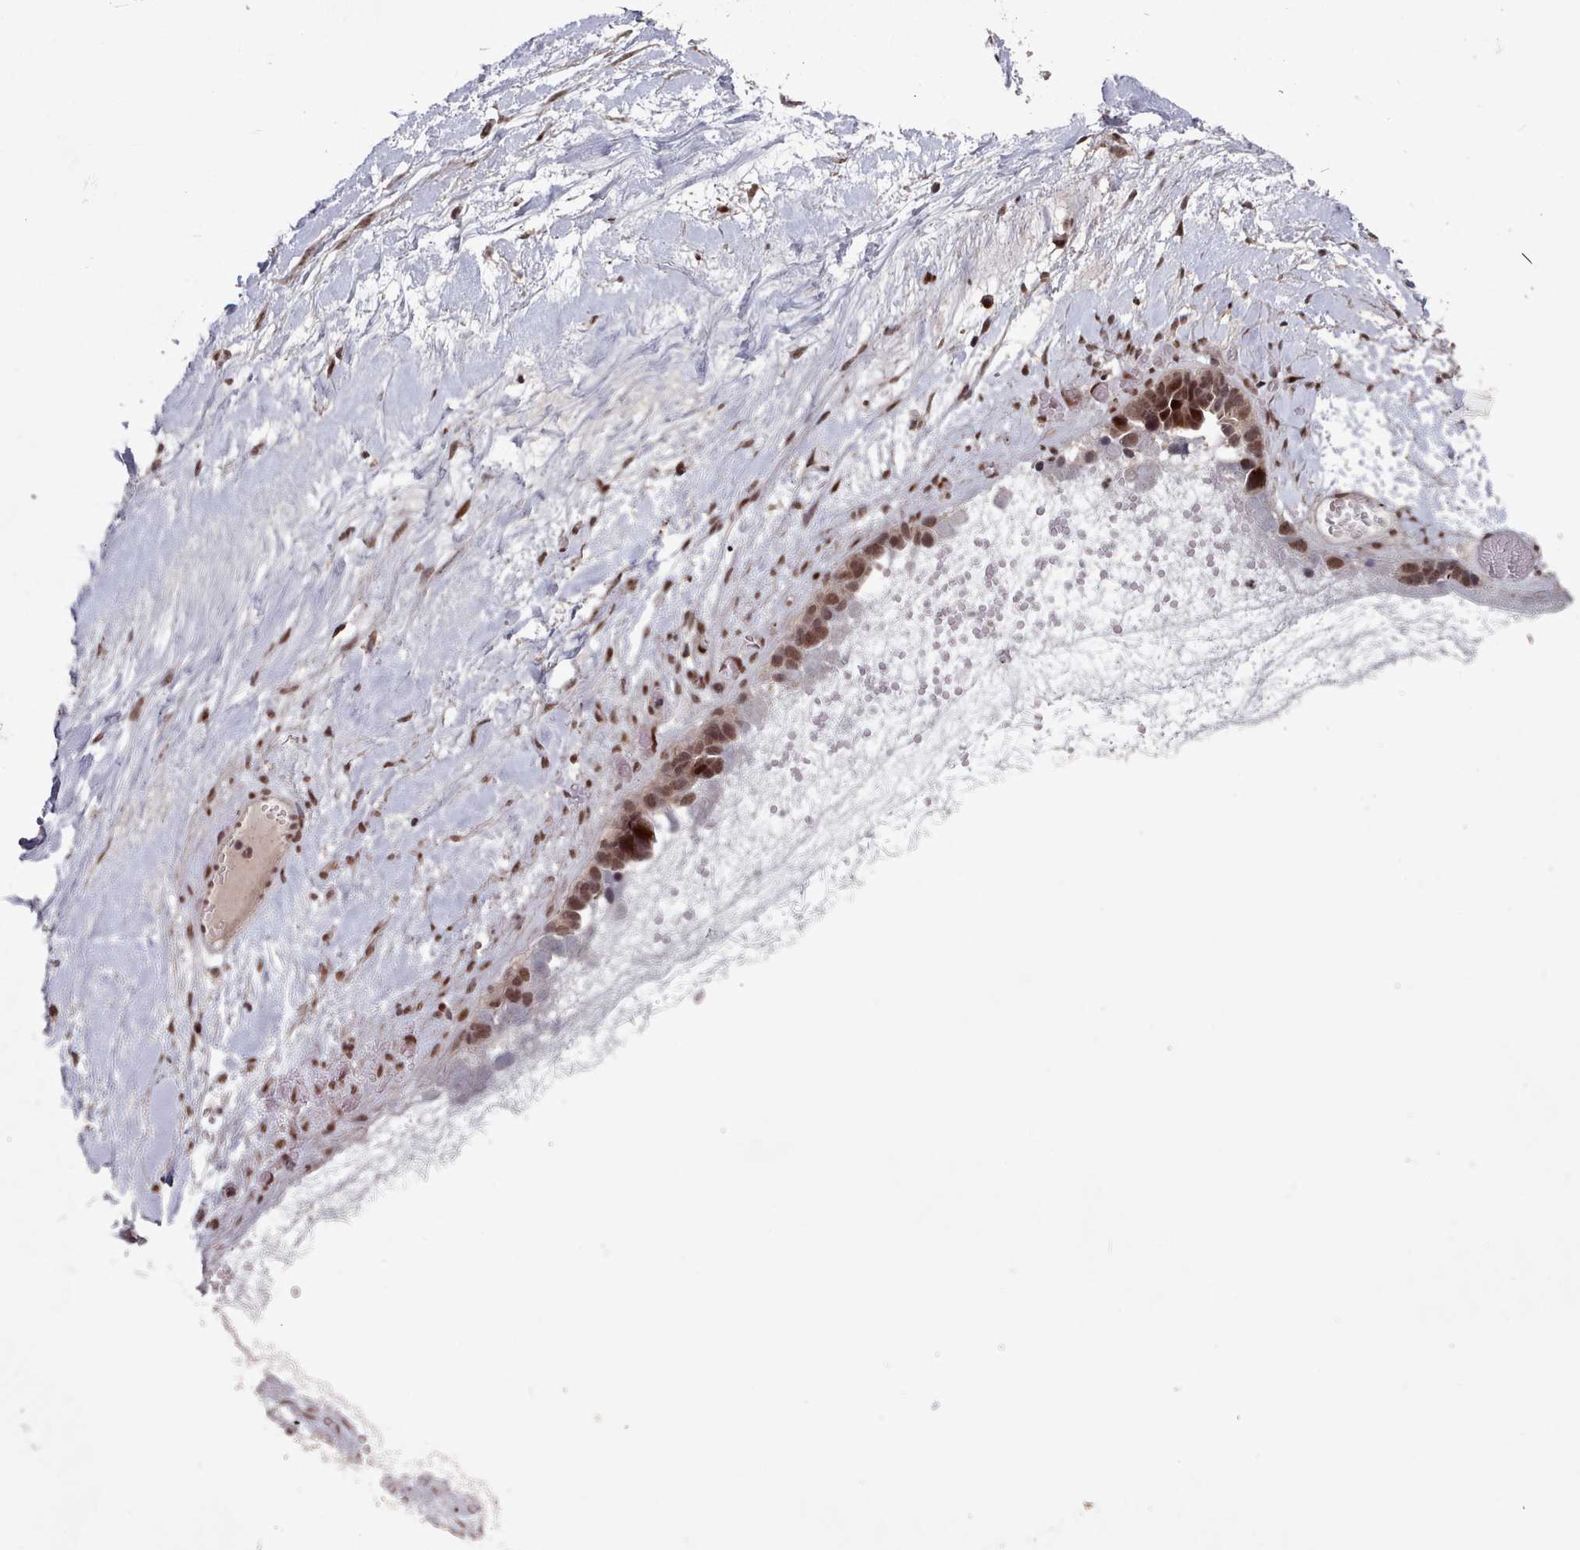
{"staining": {"intensity": "moderate", "quantity": ">75%", "location": "nuclear"}, "tissue": "ovarian cancer", "cell_type": "Tumor cells", "image_type": "cancer", "snomed": [{"axis": "morphology", "description": "Cystadenocarcinoma, serous, NOS"}, {"axis": "topography", "description": "Ovary"}], "caption": "Protein staining by IHC displays moderate nuclear expression in about >75% of tumor cells in serous cystadenocarcinoma (ovarian).", "gene": "PNRC2", "patient": {"sex": "female", "age": 54}}